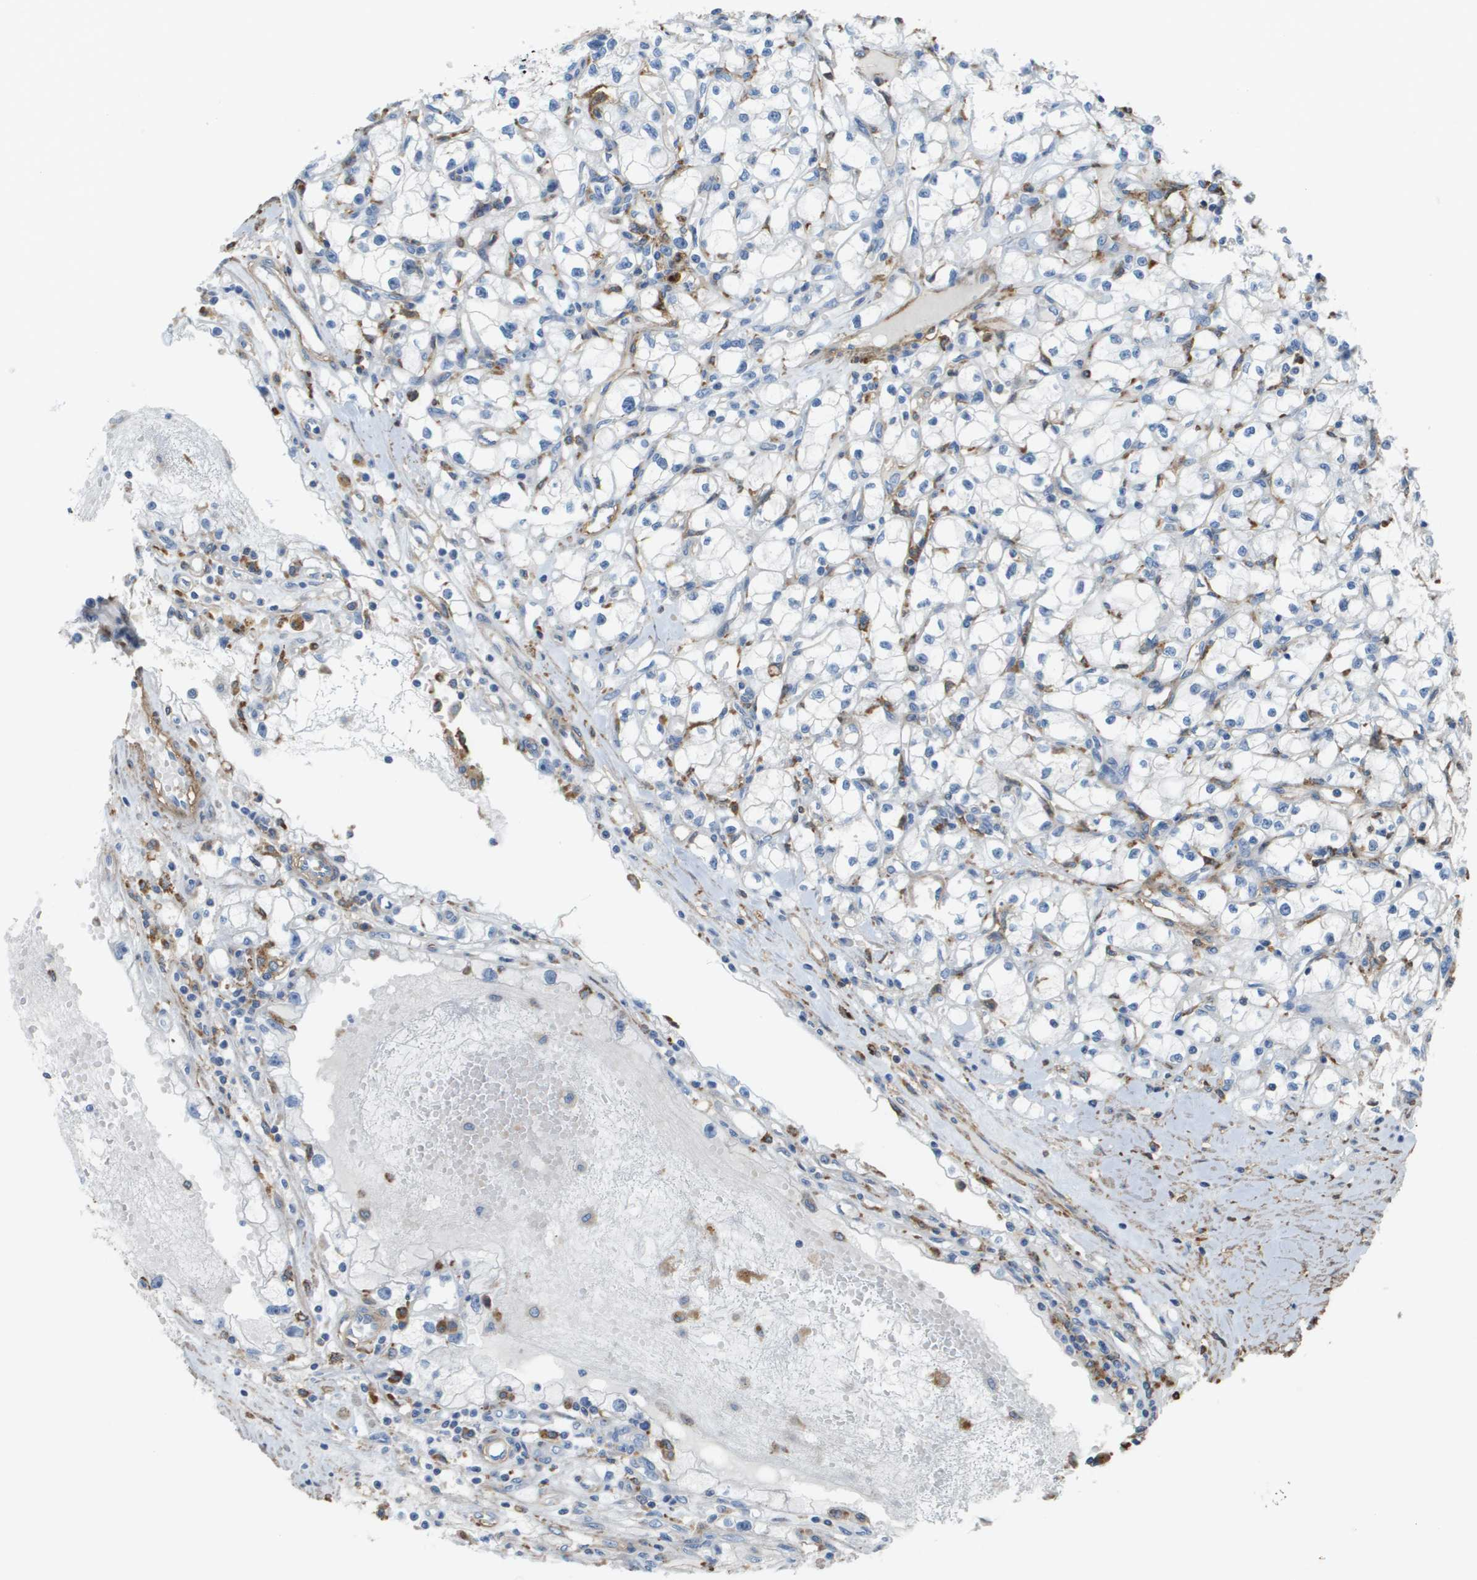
{"staining": {"intensity": "negative", "quantity": "none", "location": "none"}, "tissue": "renal cancer", "cell_type": "Tumor cells", "image_type": "cancer", "snomed": [{"axis": "morphology", "description": "Adenocarcinoma, NOS"}, {"axis": "topography", "description": "Kidney"}], "caption": "A high-resolution histopathology image shows IHC staining of adenocarcinoma (renal), which shows no significant positivity in tumor cells. (Brightfield microscopy of DAB (3,3'-diaminobenzidine) immunohistochemistry (IHC) at high magnification).", "gene": "ZBTB43", "patient": {"sex": "male", "age": 56}}